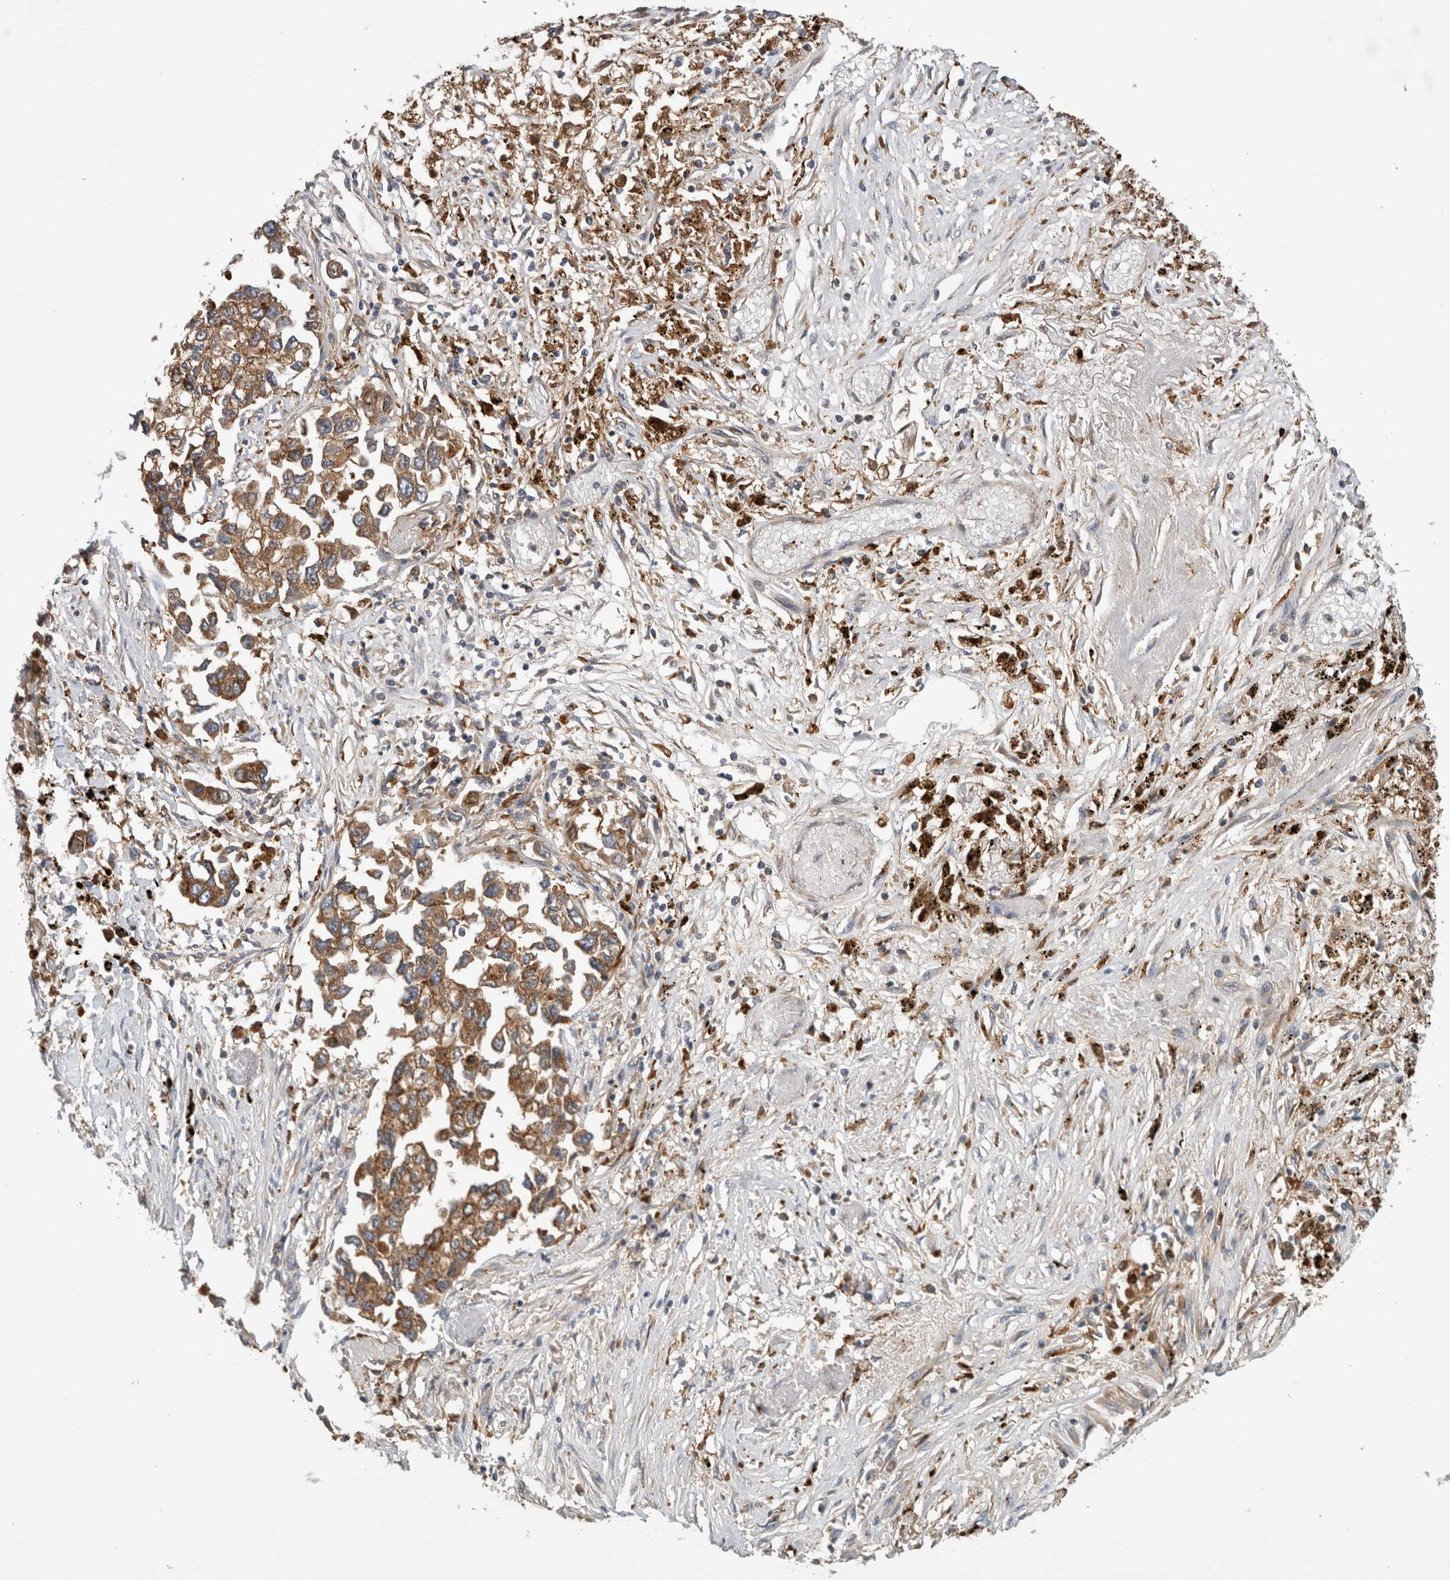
{"staining": {"intensity": "moderate", "quantity": ">75%", "location": "cytoplasmic/membranous"}, "tissue": "lung cancer", "cell_type": "Tumor cells", "image_type": "cancer", "snomed": [{"axis": "morphology", "description": "Inflammation, NOS"}, {"axis": "morphology", "description": "Adenocarcinoma, NOS"}, {"axis": "topography", "description": "Lung"}], "caption": "This micrograph exhibits IHC staining of lung adenocarcinoma, with medium moderate cytoplasmic/membranous expression in about >75% of tumor cells.", "gene": "ADGRL3", "patient": {"sex": "male", "age": 63}}